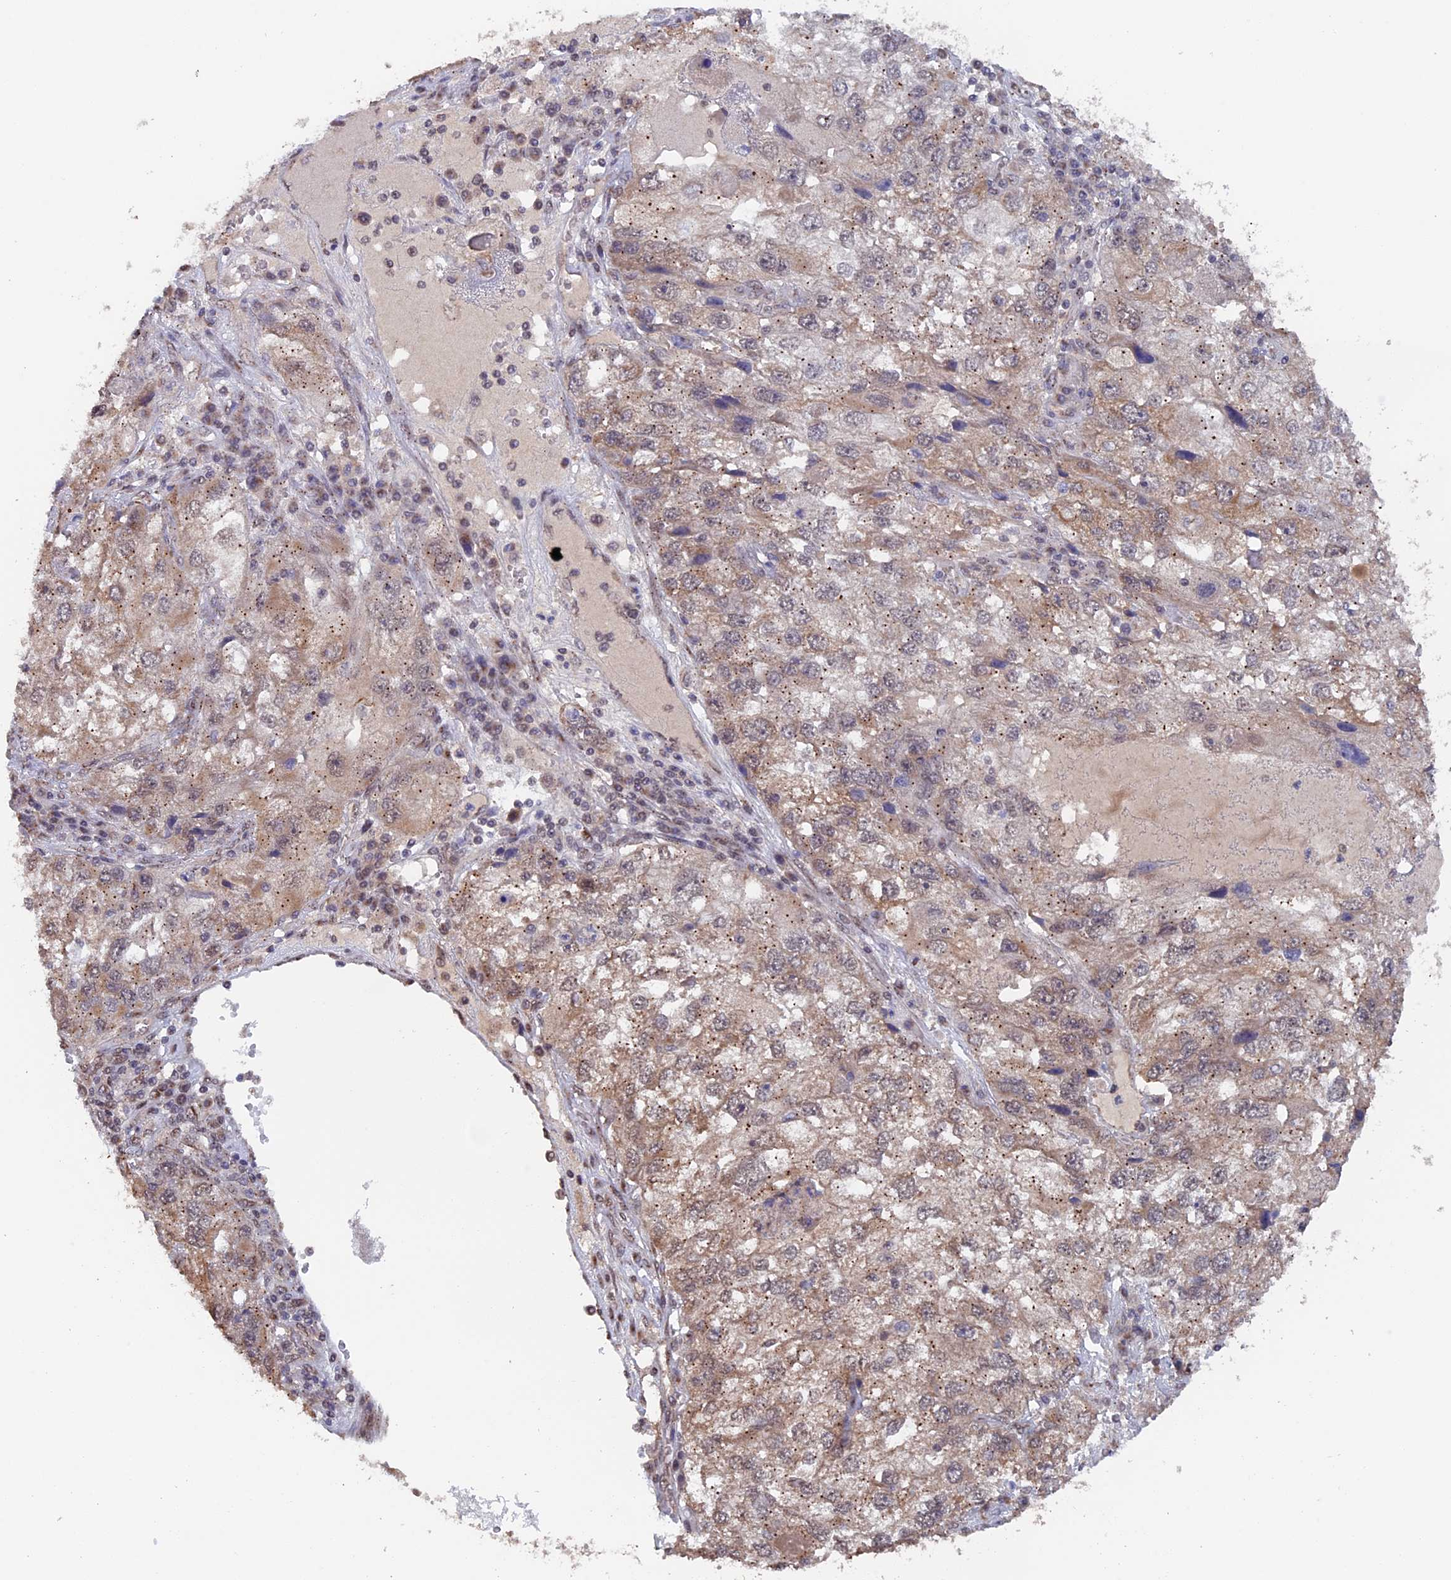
{"staining": {"intensity": "weak", "quantity": ">75%", "location": "cytoplasmic/membranous"}, "tissue": "endometrial cancer", "cell_type": "Tumor cells", "image_type": "cancer", "snomed": [{"axis": "morphology", "description": "Adenocarcinoma, NOS"}, {"axis": "topography", "description": "Endometrium"}], "caption": "A histopathology image of endometrial adenocarcinoma stained for a protein demonstrates weak cytoplasmic/membranous brown staining in tumor cells. (DAB (3,3'-diaminobenzidine) IHC, brown staining for protein, blue staining for nuclei).", "gene": "PIGQ", "patient": {"sex": "female", "age": 49}}